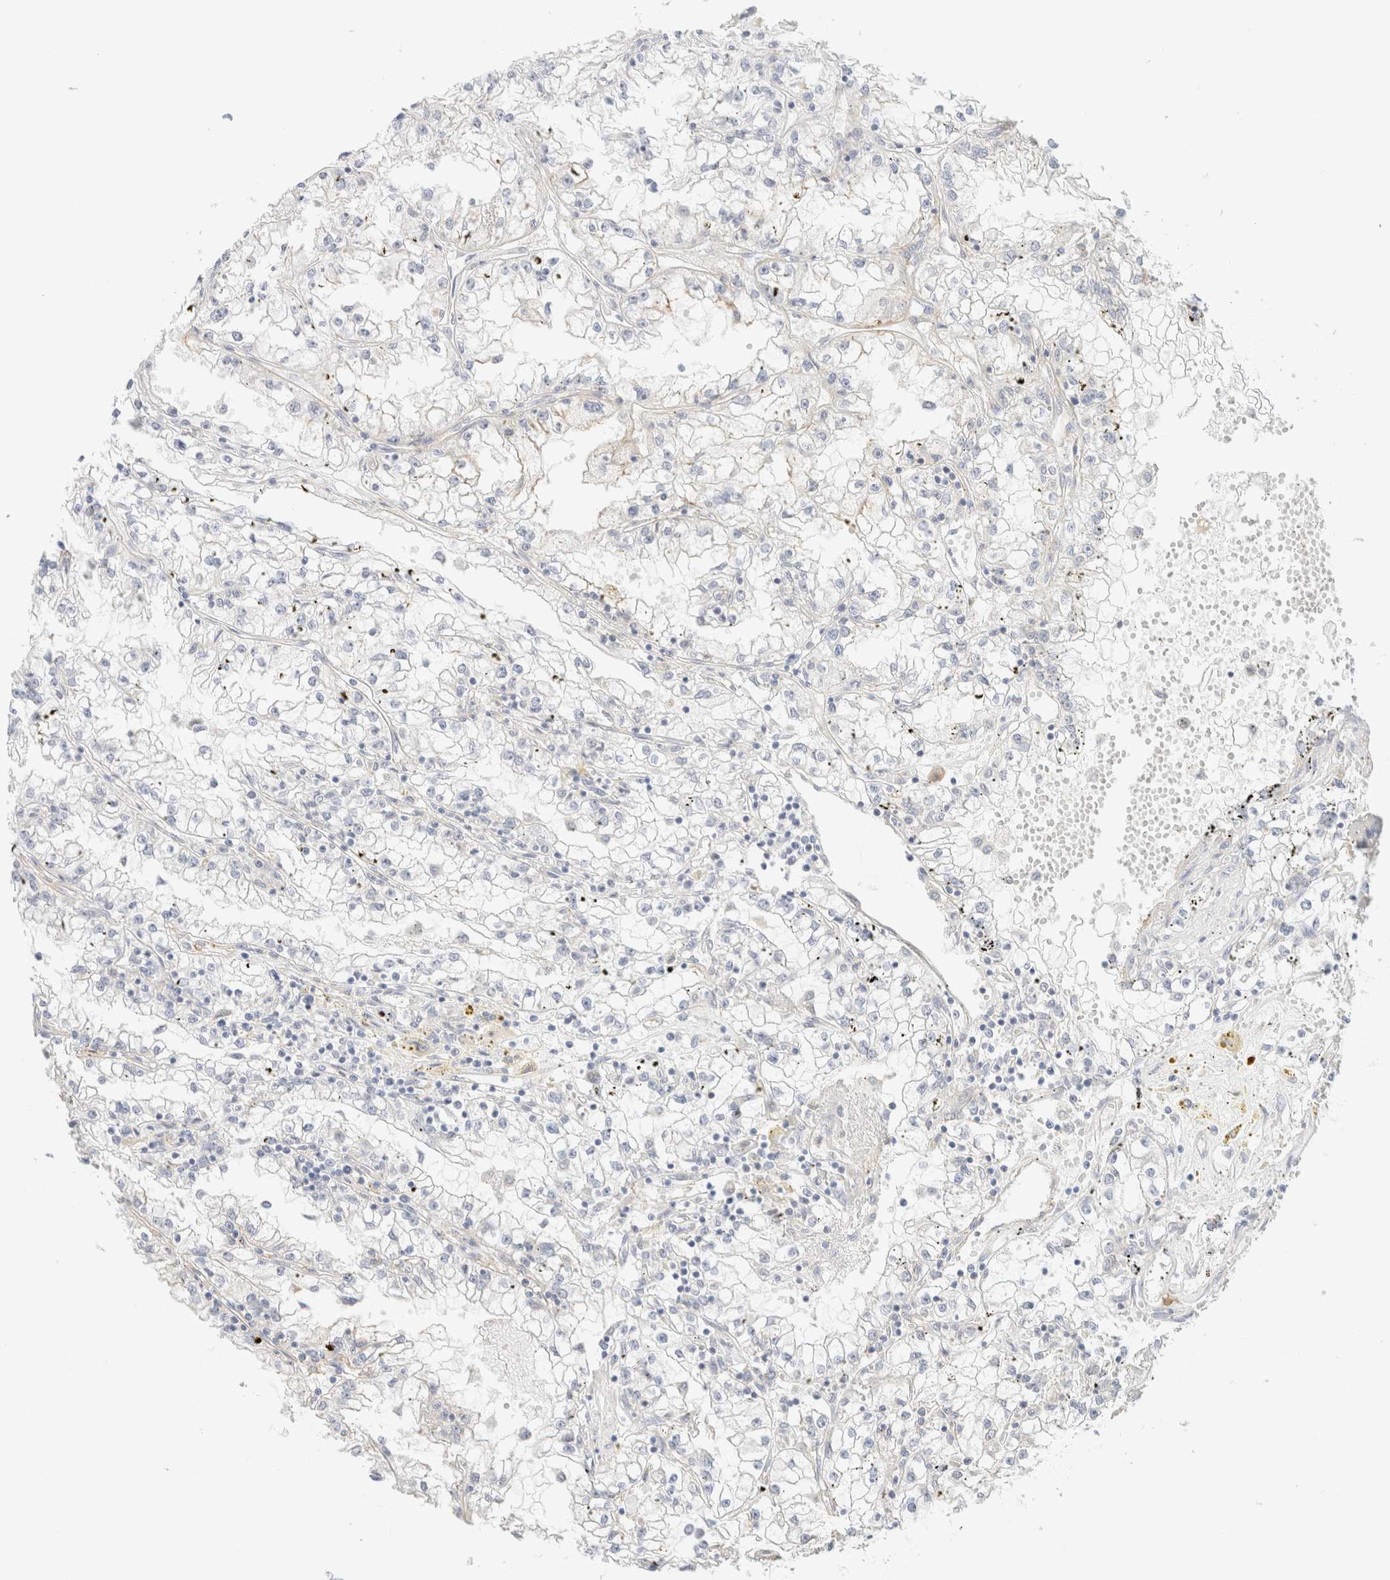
{"staining": {"intensity": "negative", "quantity": "none", "location": "none"}, "tissue": "renal cancer", "cell_type": "Tumor cells", "image_type": "cancer", "snomed": [{"axis": "morphology", "description": "Adenocarcinoma, NOS"}, {"axis": "topography", "description": "Kidney"}], "caption": "The micrograph reveals no staining of tumor cells in renal adenocarcinoma. (DAB (3,3'-diaminobenzidine) immunohistochemistry with hematoxylin counter stain).", "gene": "UNC13B", "patient": {"sex": "male", "age": 56}}